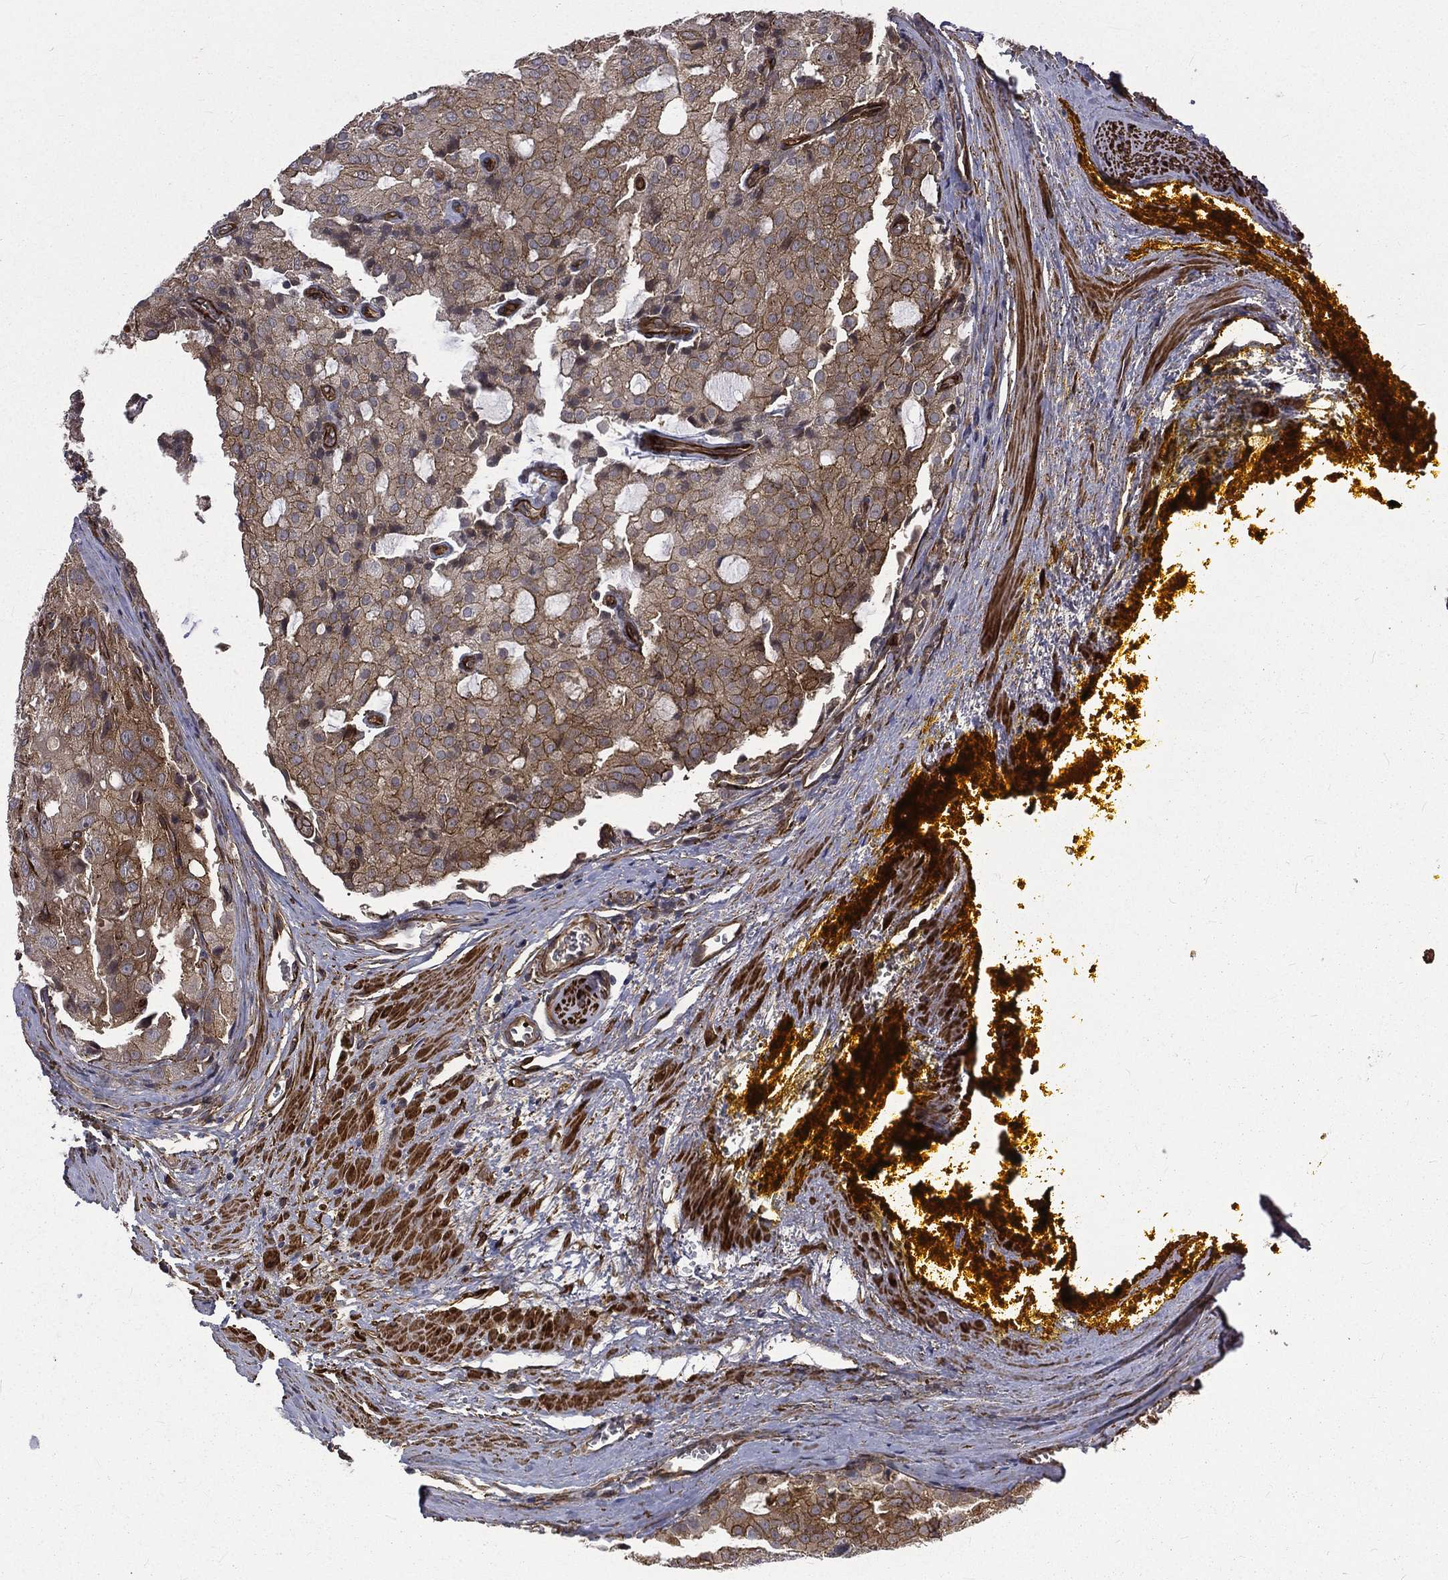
{"staining": {"intensity": "moderate", "quantity": "<25%", "location": "cytoplasmic/membranous"}, "tissue": "prostate cancer", "cell_type": "Tumor cells", "image_type": "cancer", "snomed": [{"axis": "morphology", "description": "Adenocarcinoma, NOS"}, {"axis": "topography", "description": "Prostate and seminal vesicle, NOS"}, {"axis": "topography", "description": "Prostate"}], "caption": "Immunohistochemistry photomicrograph of human prostate cancer stained for a protein (brown), which reveals low levels of moderate cytoplasmic/membranous positivity in approximately <25% of tumor cells.", "gene": "PPFIBP1", "patient": {"sex": "male", "age": 67}}